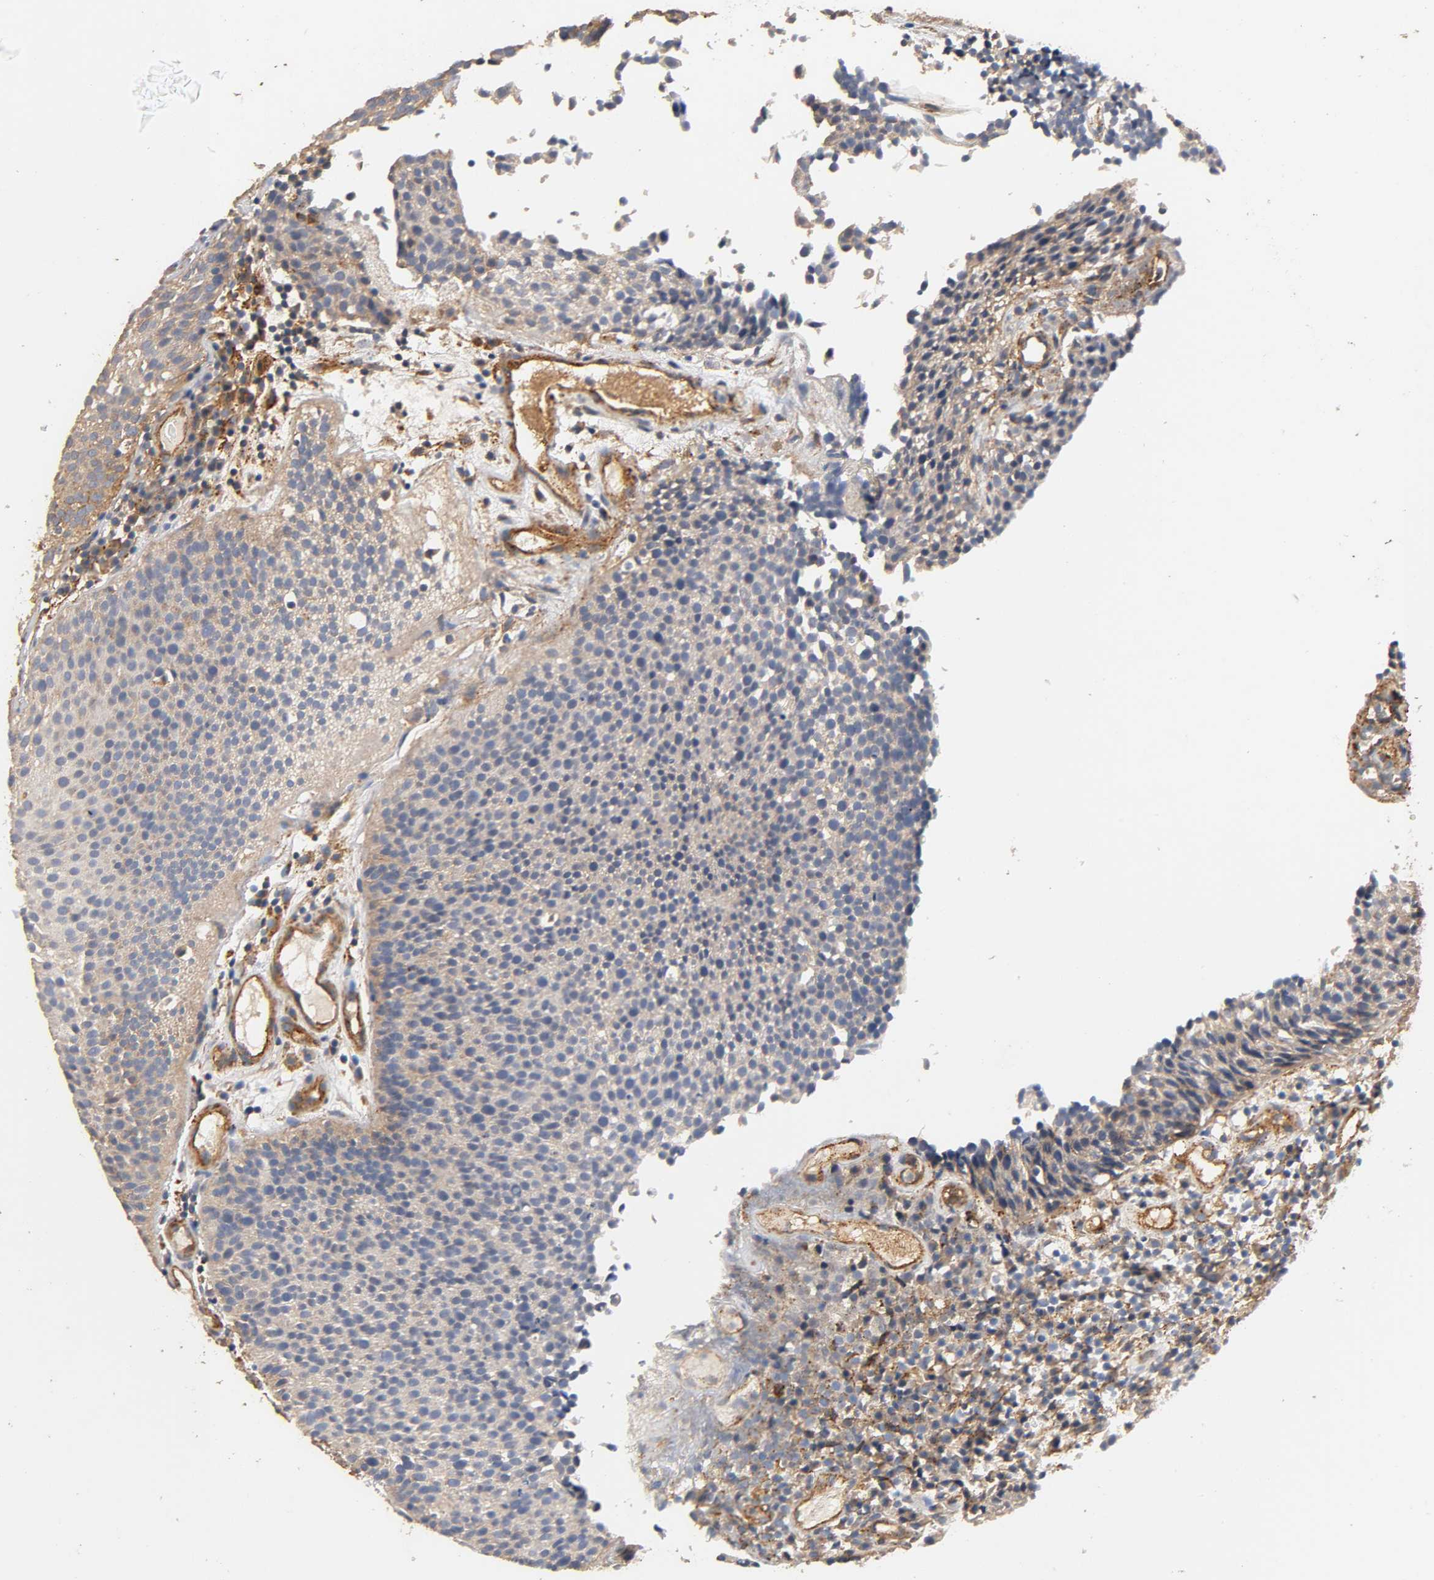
{"staining": {"intensity": "weak", "quantity": "<25%", "location": "cytoplasmic/membranous"}, "tissue": "urothelial cancer", "cell_type": "Tumor cells", "image_type": "cancer", "snomed": [{"axis": "morphology", "description": "Urothelial carcinoma, Low grade"}, {"axis": "topography", "description": "Urinary bladder"}], "caption": "This is an immunohistochemistry image of urothelial cancer. There is no positivity in tumor cells.", "gene": "IFITM3", "patient": {"sex": "male", "age": 85}}